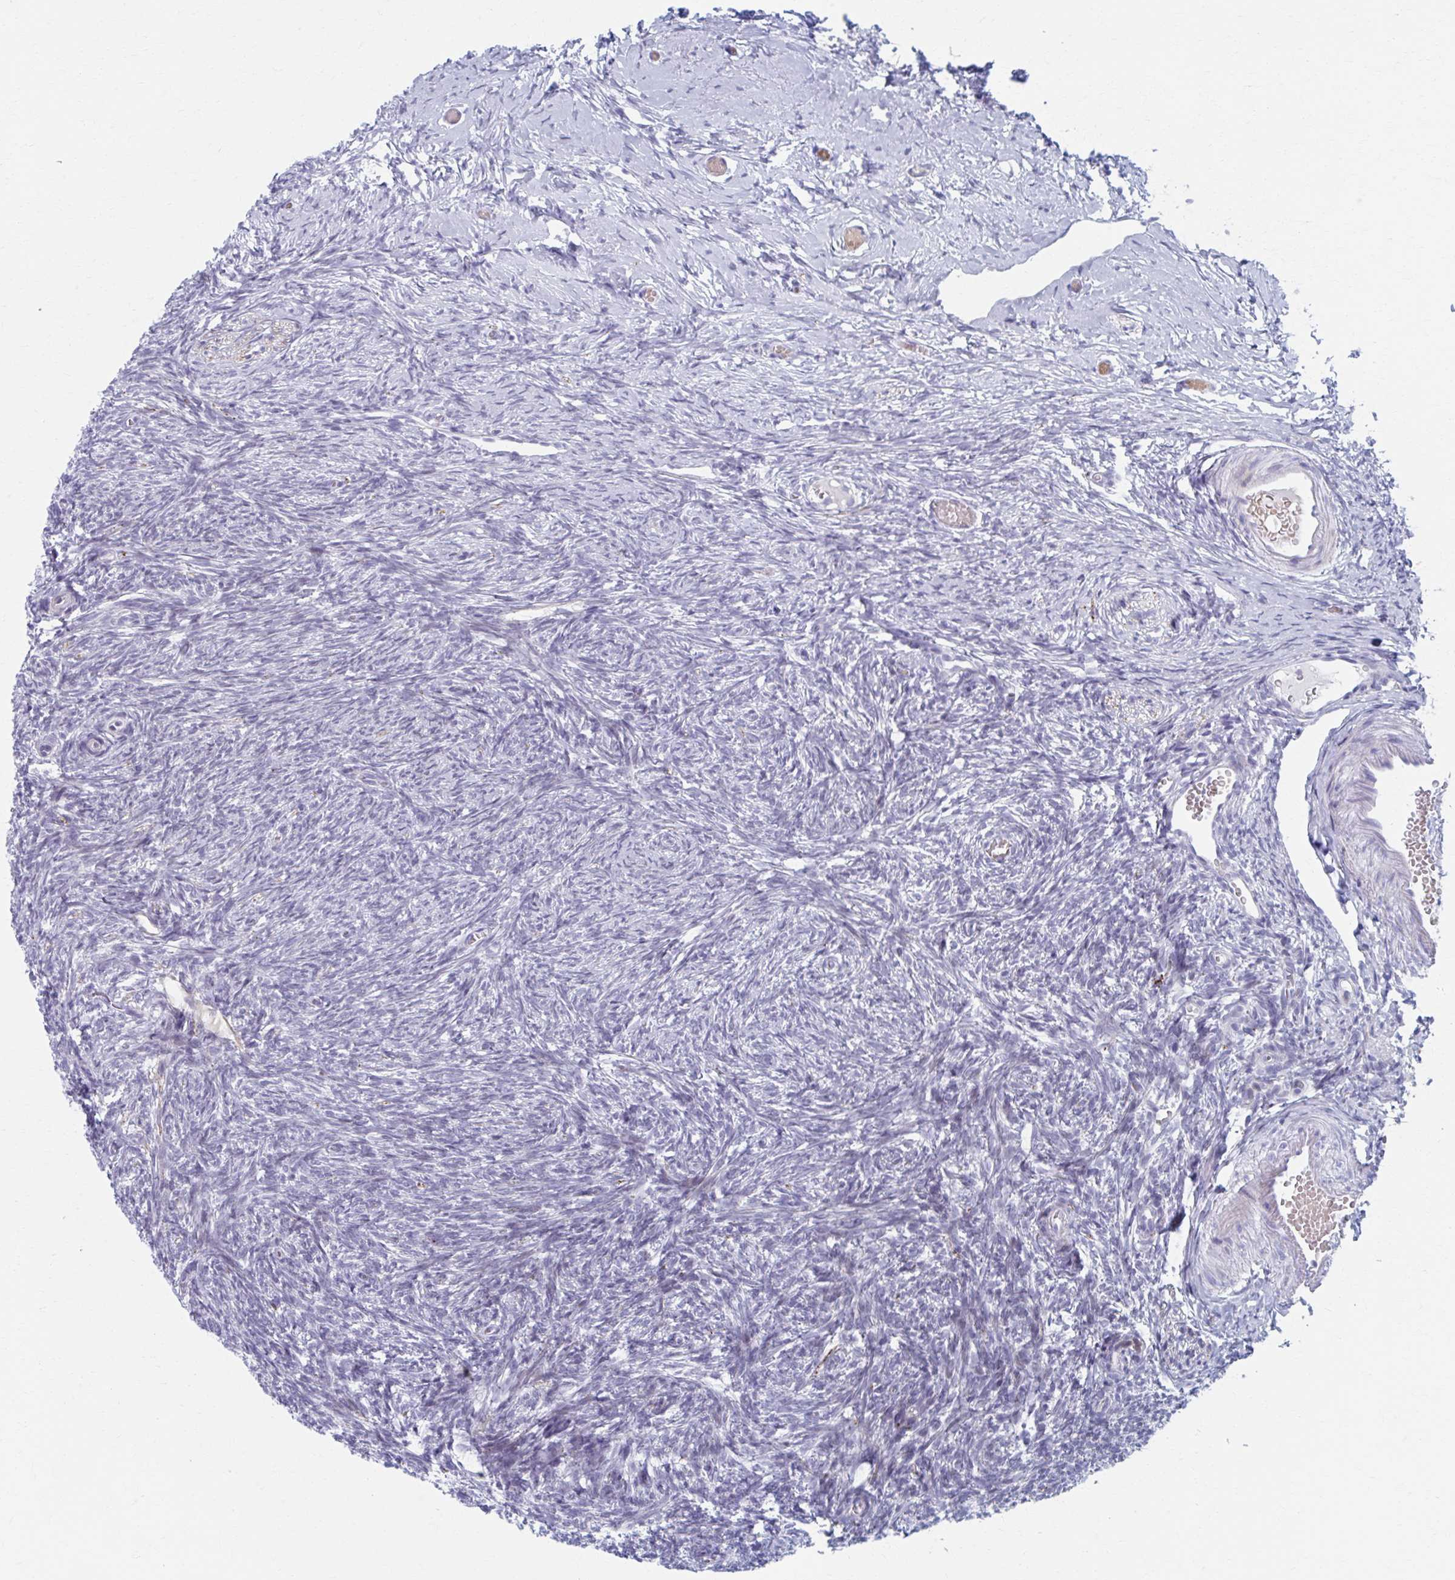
{"staining": {"intensity": "negative", "quantity": "none", "location": "none"}, "tissue": "ovary", "cell_type": "Follicle cells", "image_type": "normal", "snomed": [{"axis": "morphology", "description": "Normal tissue, NOS"}, {"axis": "topography", "description": "Ovary"}], "caption": "The histopathology image reveals no staining of follicle cells in benign ovary.", "gene": "ABHD16B", "patient": {"sex": "female", "age": 39}}